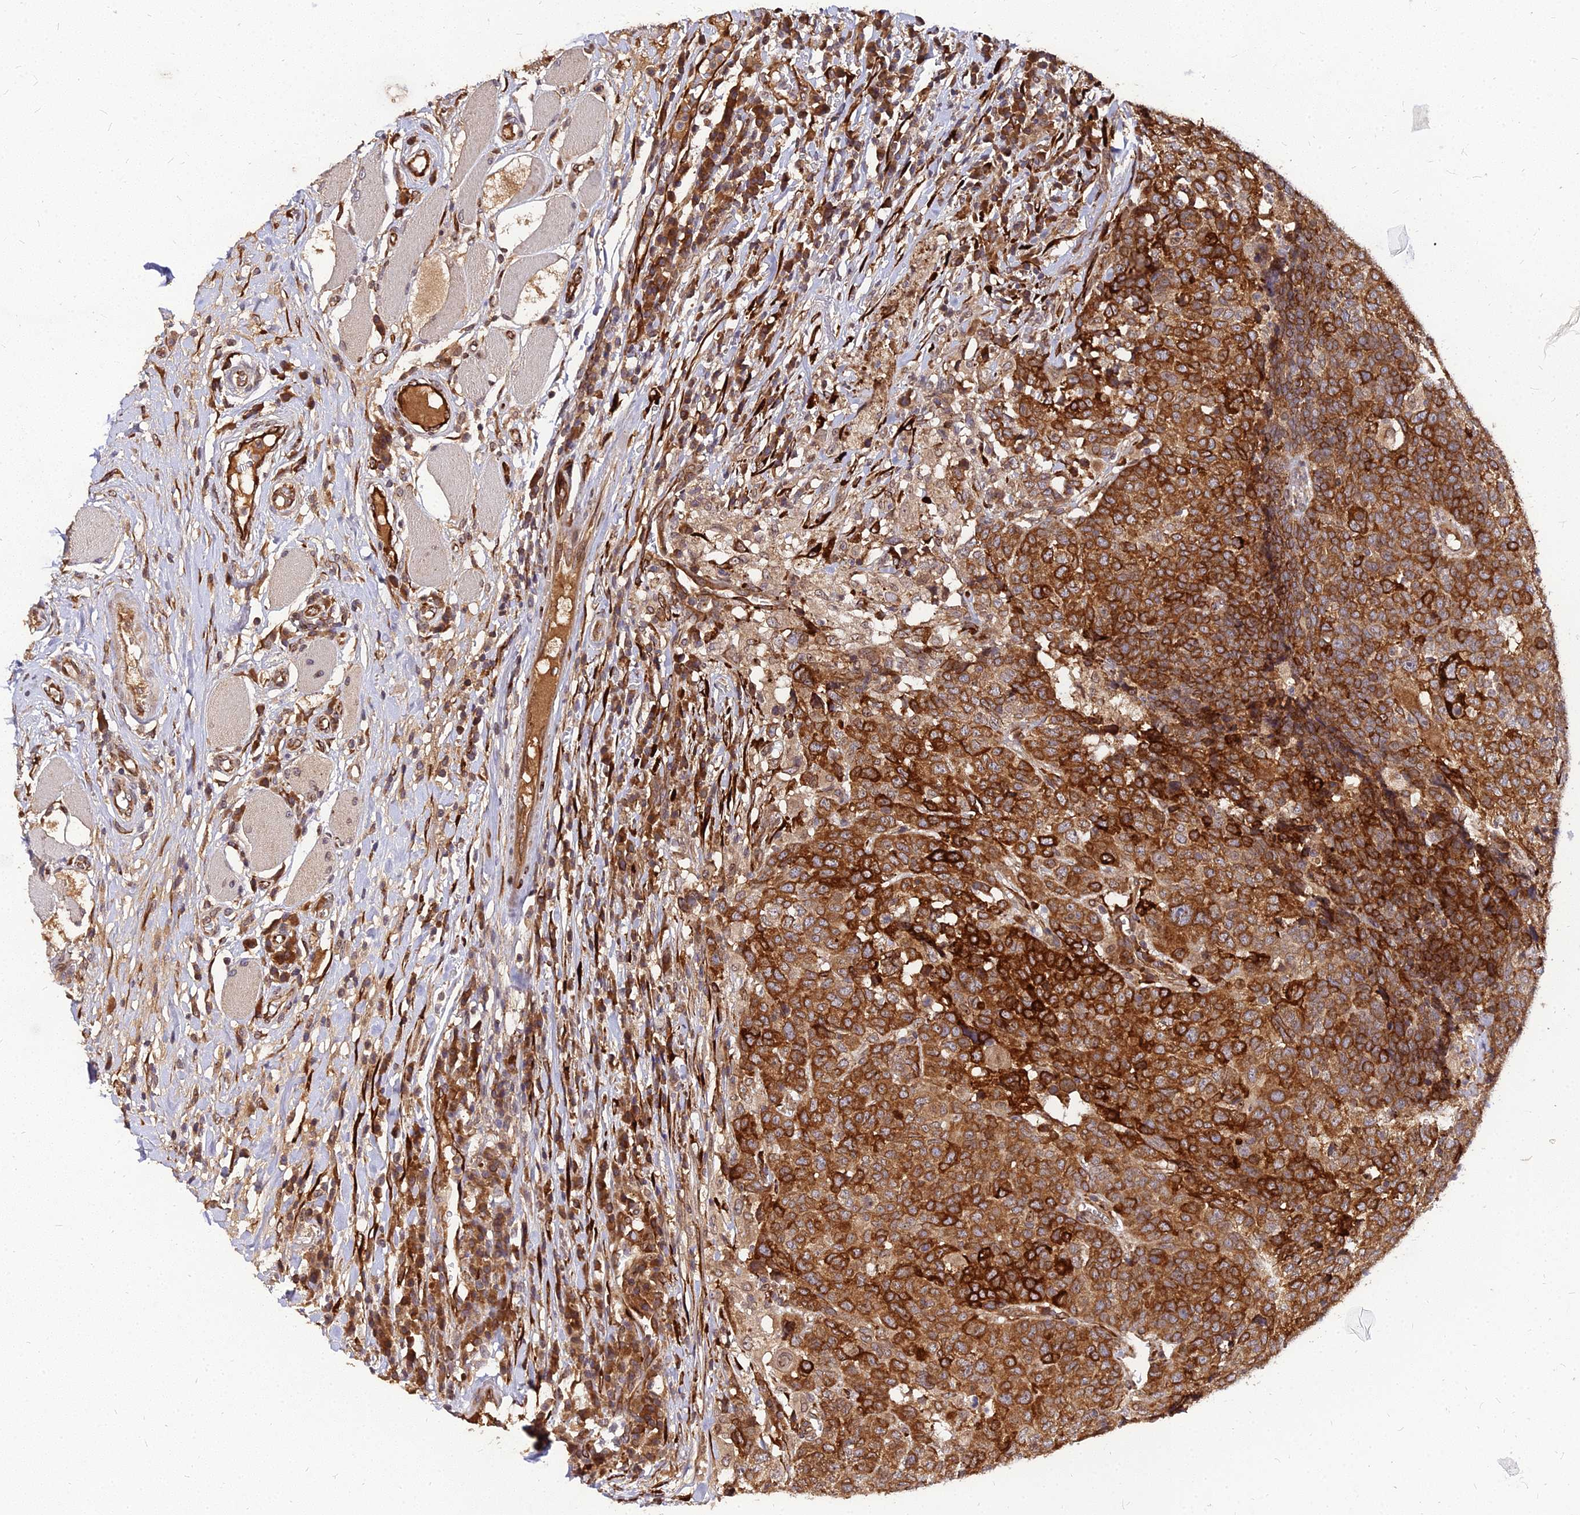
{"staining": {"intensity": "strong", "quantity": ">75%", "location": "cytoplasmic/membranous"}, "tissue": "head and neck cancer", "cell_type": "Tumor cells", "image_type": "cancer", "snomed": [{"axis": "morphology", "description": "Squamous cell carcinoma, NOS"}, {"axis": "topography", "description": "Head-Neck"}], "caption": "Head and neck cancer tissue demonstrates strong cytoplasmic/membranous positivity in approximately >75% of tumor cells, visualized by immunohistochemistry. (brown staining indicates protein expression, while blue staining denotes nuclei).", "gene": "PDE4D", "patient": {"sex": "male", "age": 66}}